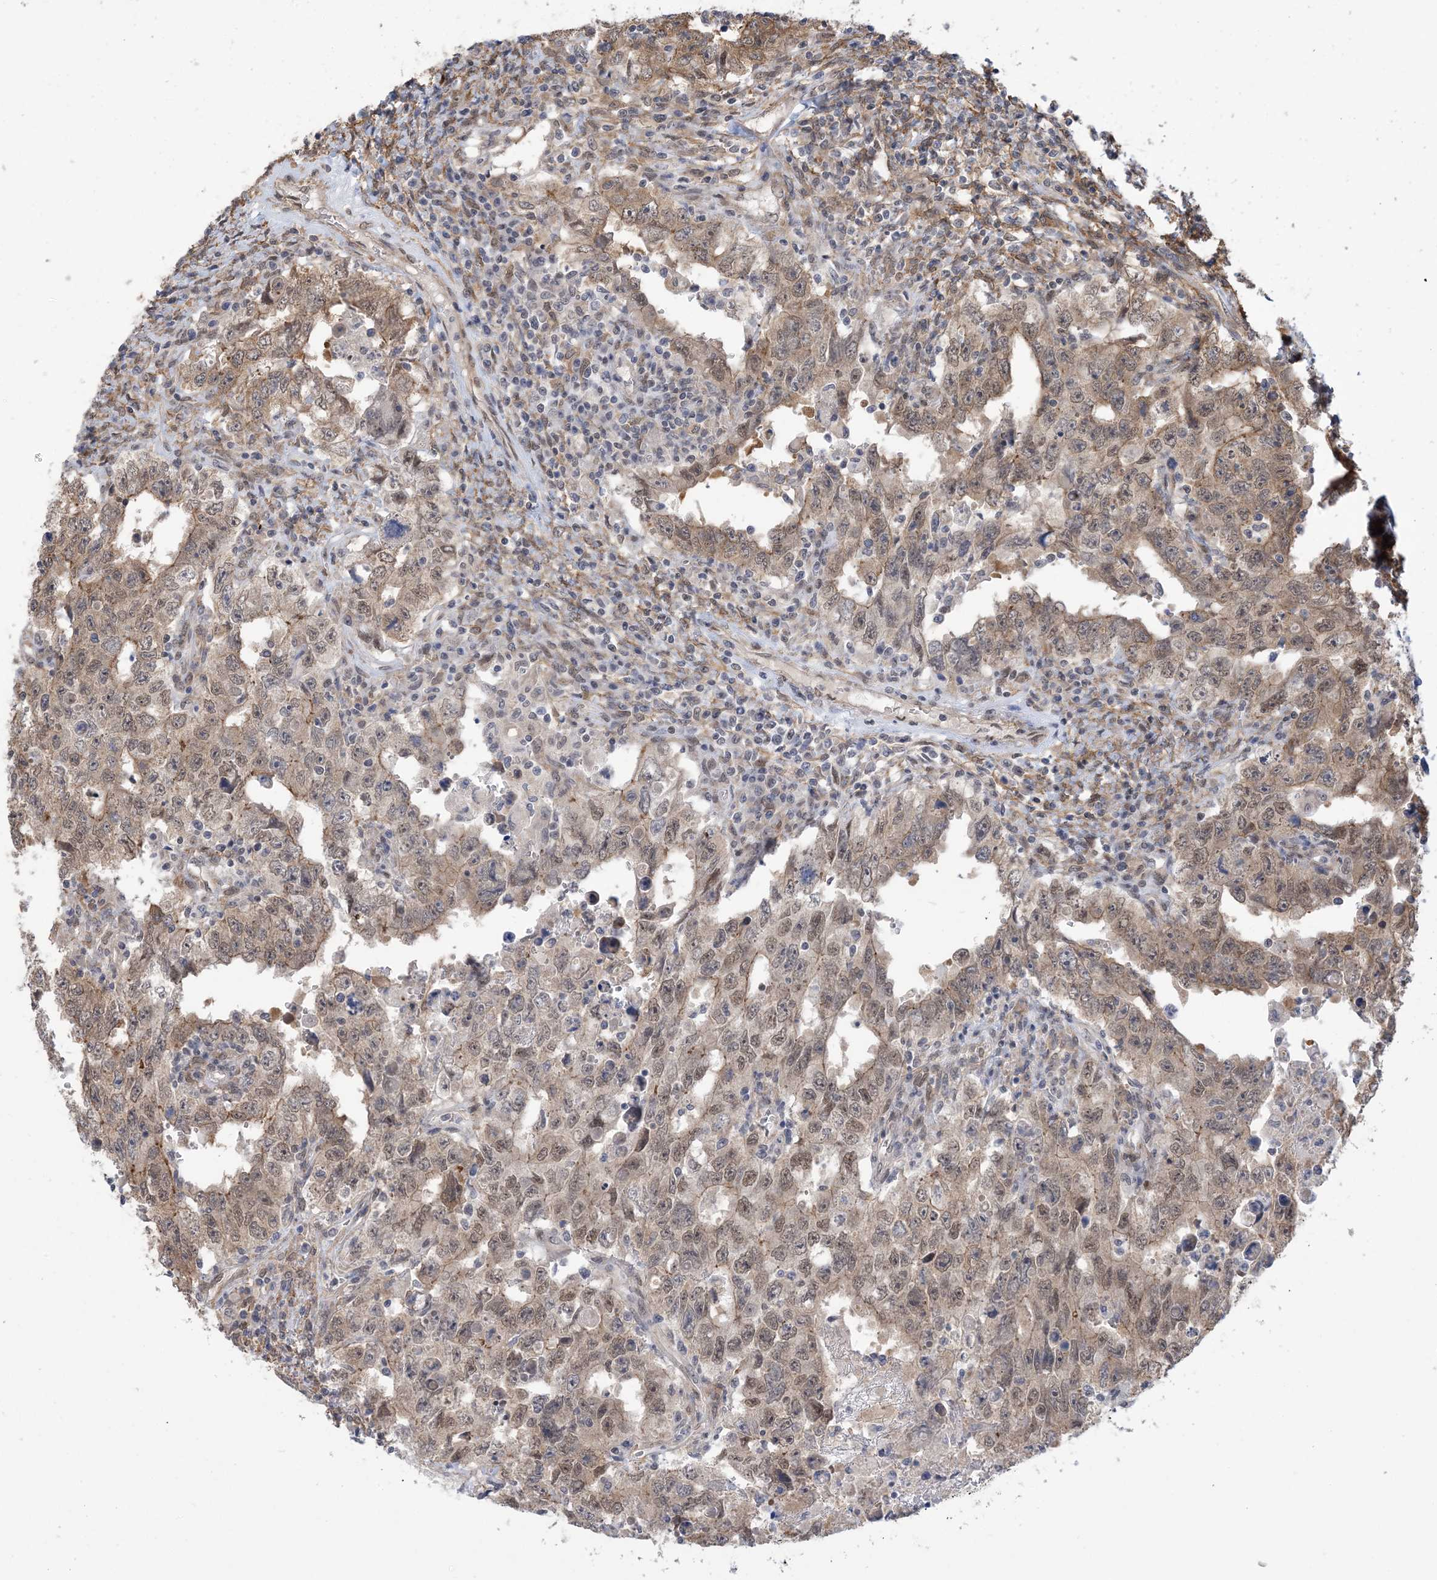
{"staining": {"intensity": "weak", "quantity": ">75%", "location": "cytoplasmic/membranous"}, "tissue": "testis cancer", "cell_type": "Tumor cells", "image_type": "cancer", "snomed": [{"axis": "morphology", "description": "Carcinoma, Embryonal, NOS"}, {"axis": "topography", "description": "Testis"}], "caption": "Brown immunohistochemical staining in embryonal carcinoma (testis) exhibits weak cytoplasmic/membranous staining in approximately >75% of tumor cells. (DAB IHC with brightfield microscopy, high magnification).", "gene": "ZNF8", "patient": {"sex": "male", "age": 26}}